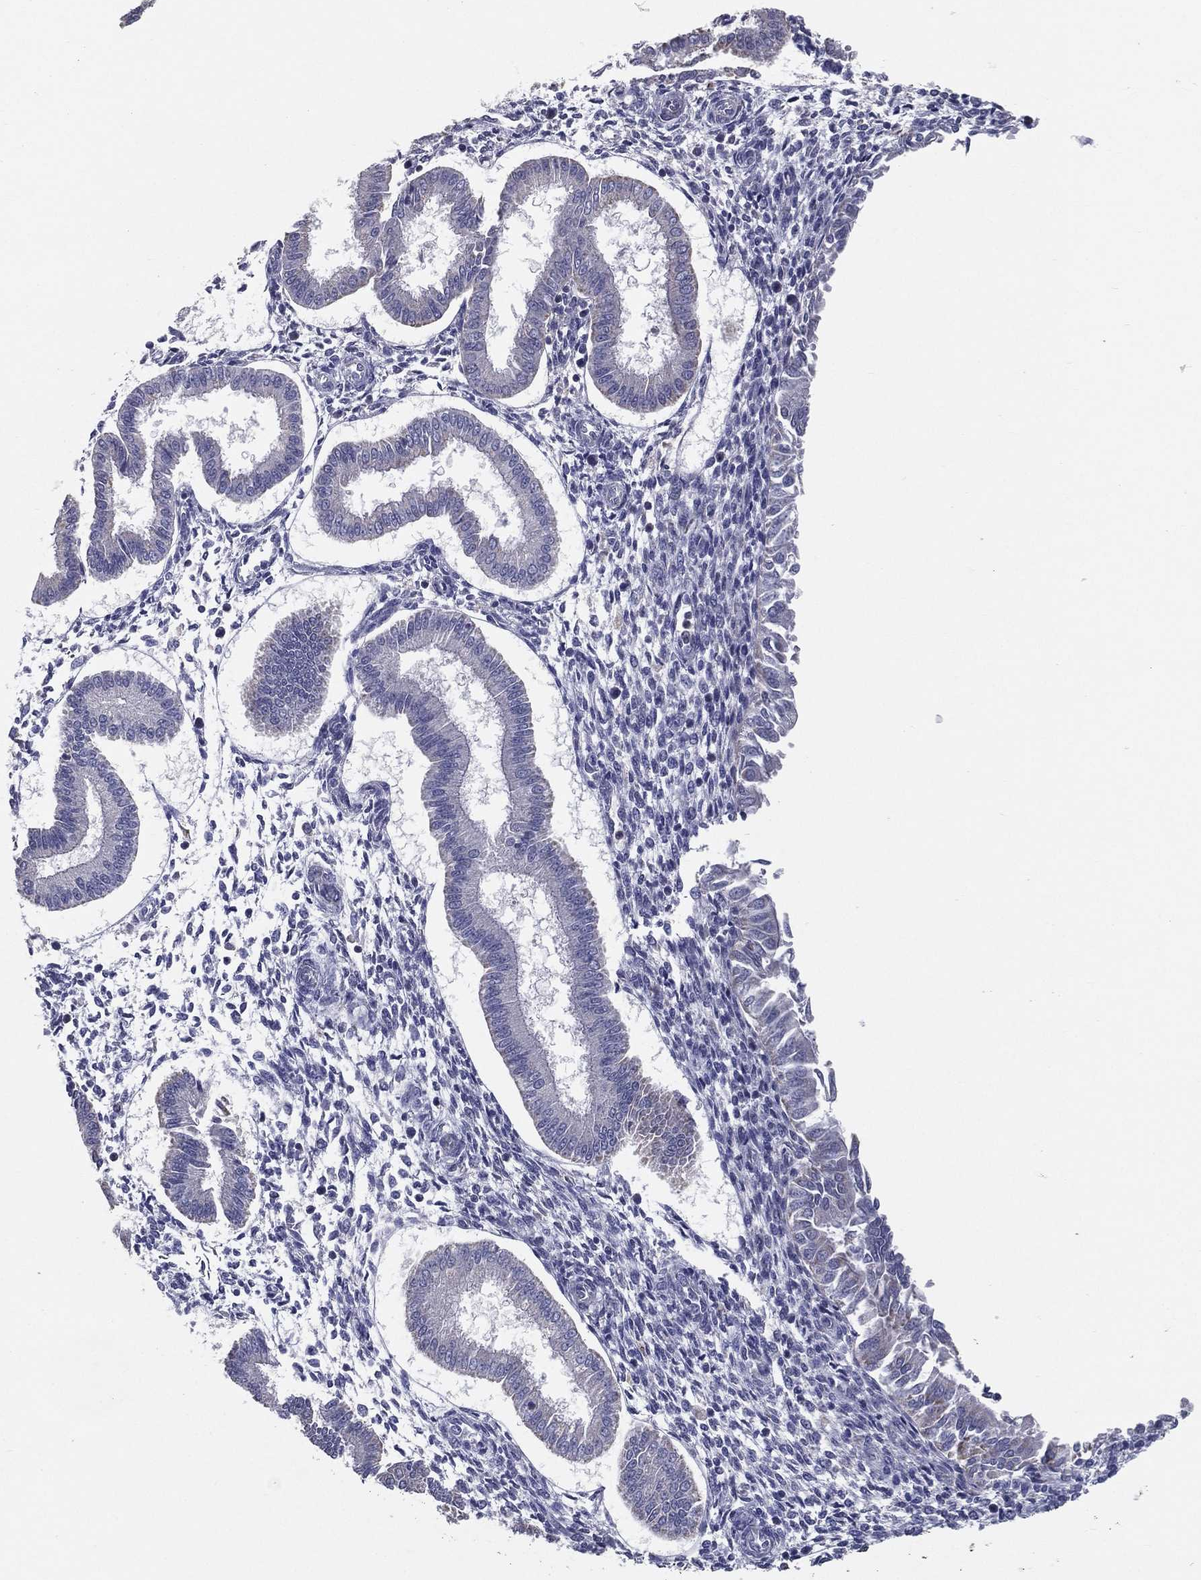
{"staining": {"intensity": "negative", "quantity": "none", "location": "none"}, "tissue": "endometrium", "cell_type": "Cells in endometrial stroma", "image_type": "normal", "snomed": [{"axis": "morphology", "description": "Normal tissue, NOS"}, {"axis": "topography", "description": "Endometrium"}], "caption": "IHC image of normal endometrium stained for a protein (brown), which exhibits no staining in cells in endometrial stroma.", "gene": "PCSK1", "patient": {"sex": "female", "age": 43}}